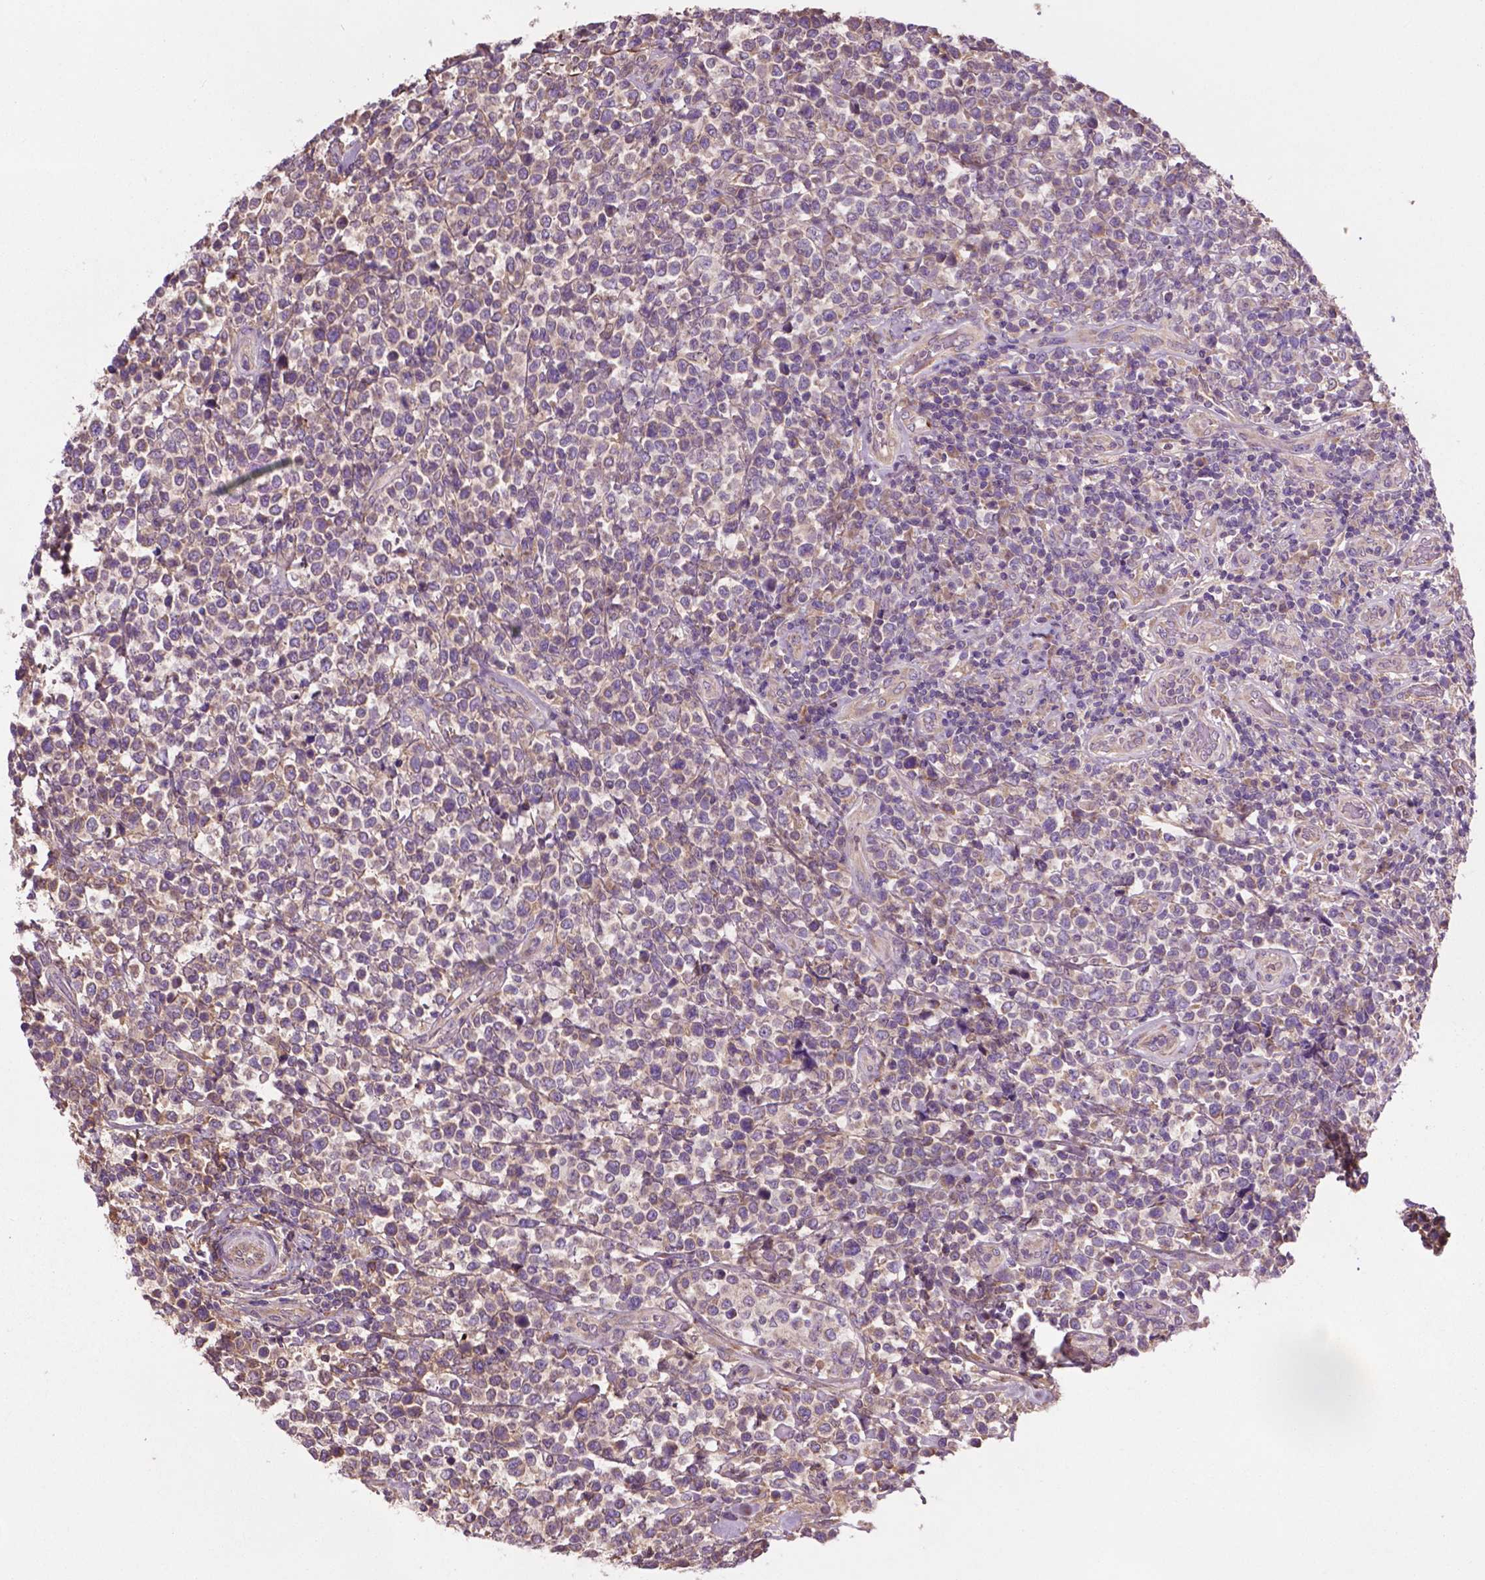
{"staining": {"intensity": "negative", "quantity": "none", "location": "none"}, "tissue": "lymphoma", "cell_type": "Tumor cells", "image_type": "cancer", "snomed": [{"axis": "morphology", "description": "Malignant lymphoma, non-Hodgkin's type, High grade"}, {"axis": "topography", "description": "Soft tissue"}], "caption": "IHC photomicrograph of neoplastic tissue: lymphoma stained with DAB (3,3'-diaminobenzidine) displays no significant protein expression in tumor cells.", "gene": "GJA9", "patient": {"sex": "female", "age": 56}}